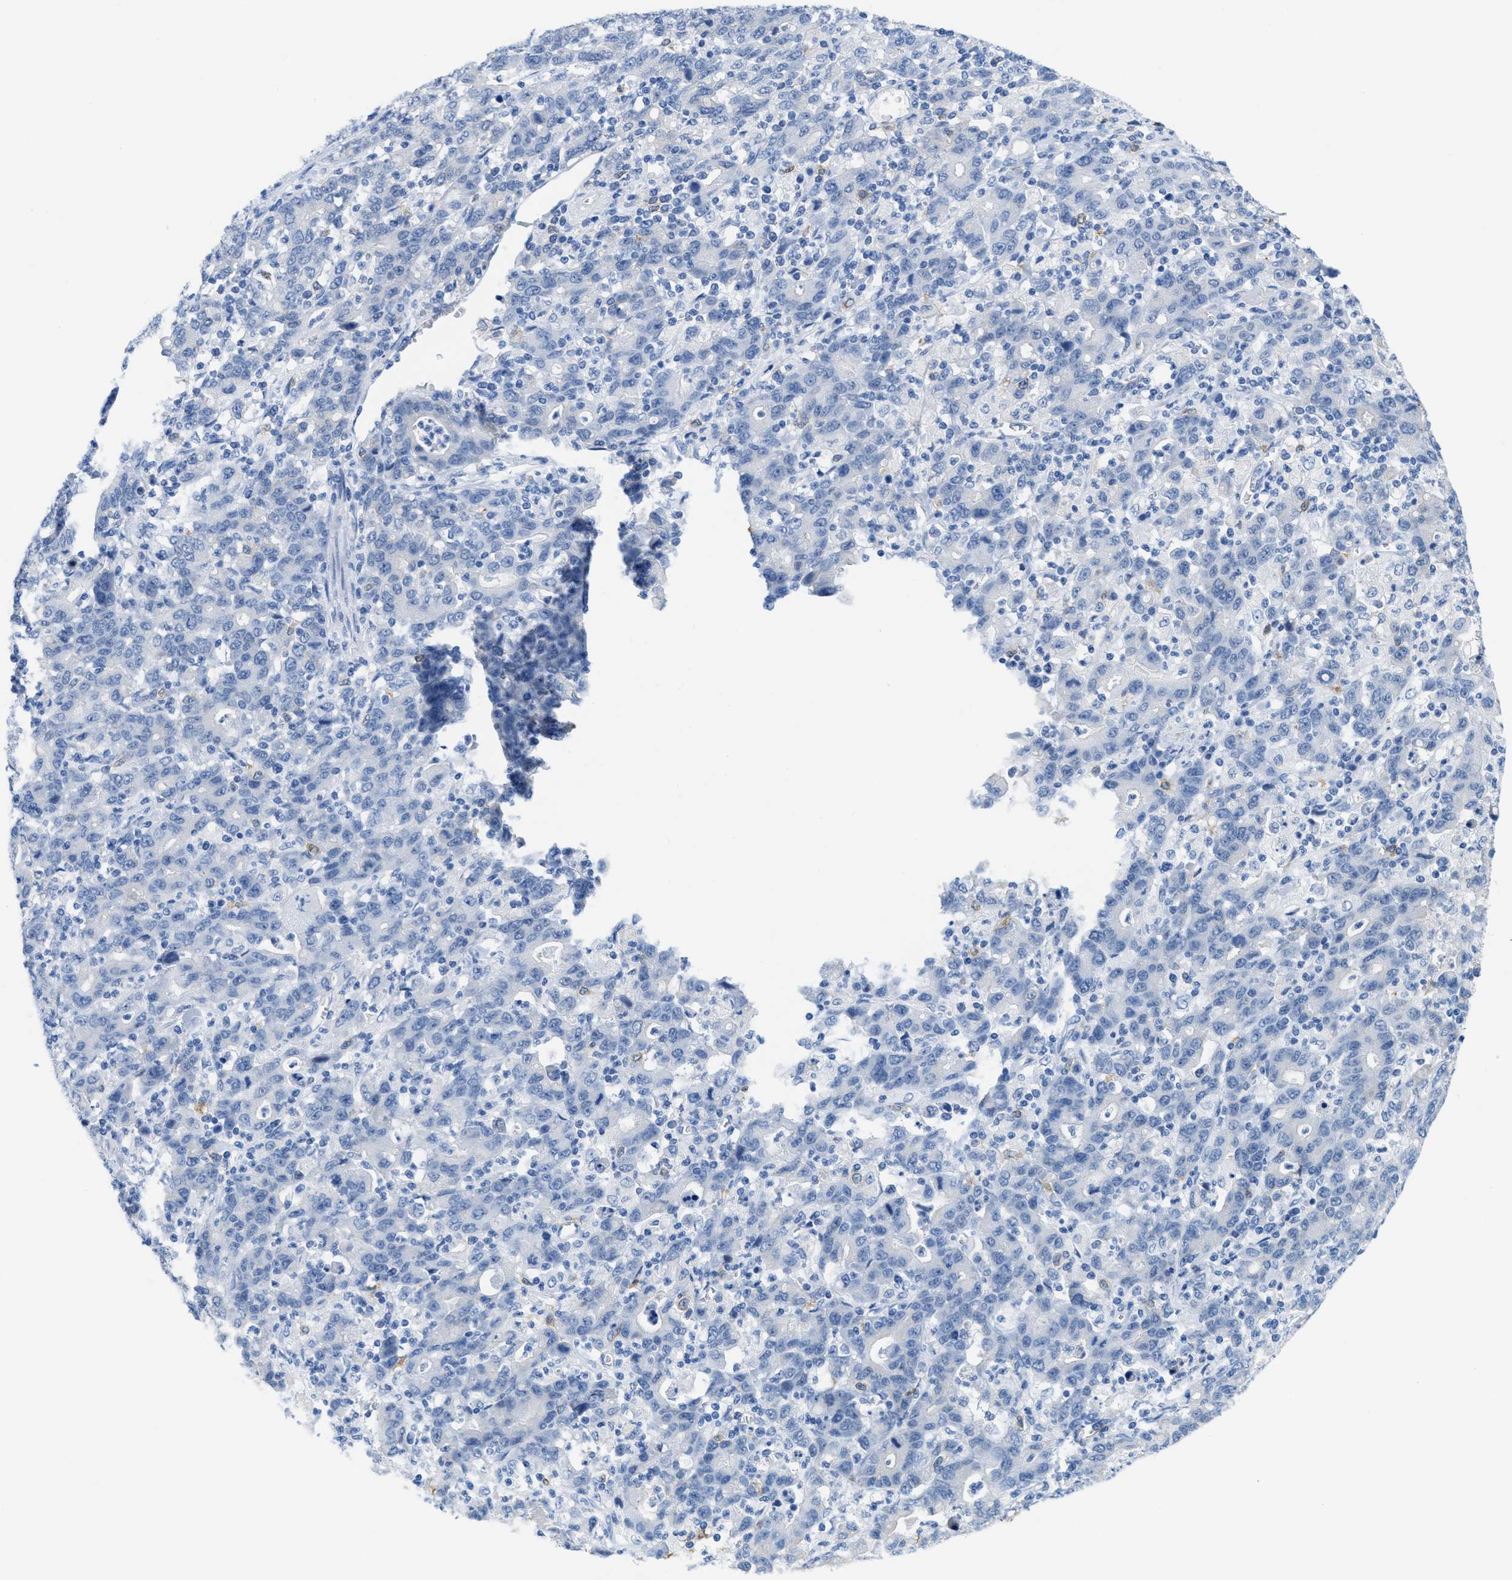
{"staining": {"intensity": "negative", "quantity": "none", "location": "none"}, "tissue": "stomach cancer", "cell_type": "Tumor cells", "image_type": "cancer", "snomed": [{"axis": "morphology", "description": "Adenocarcinoma, NOS"}, {"axis": "topography", "description": "Stomach, upper"}], "caption": "The immunohistochemistry (IHC) image has no significant positivity in tumor cells of stomach cancer (adenocarcinoma) tissue.", "gene": "ASGR1", "patient": {"sex": "male", "age": 69}}